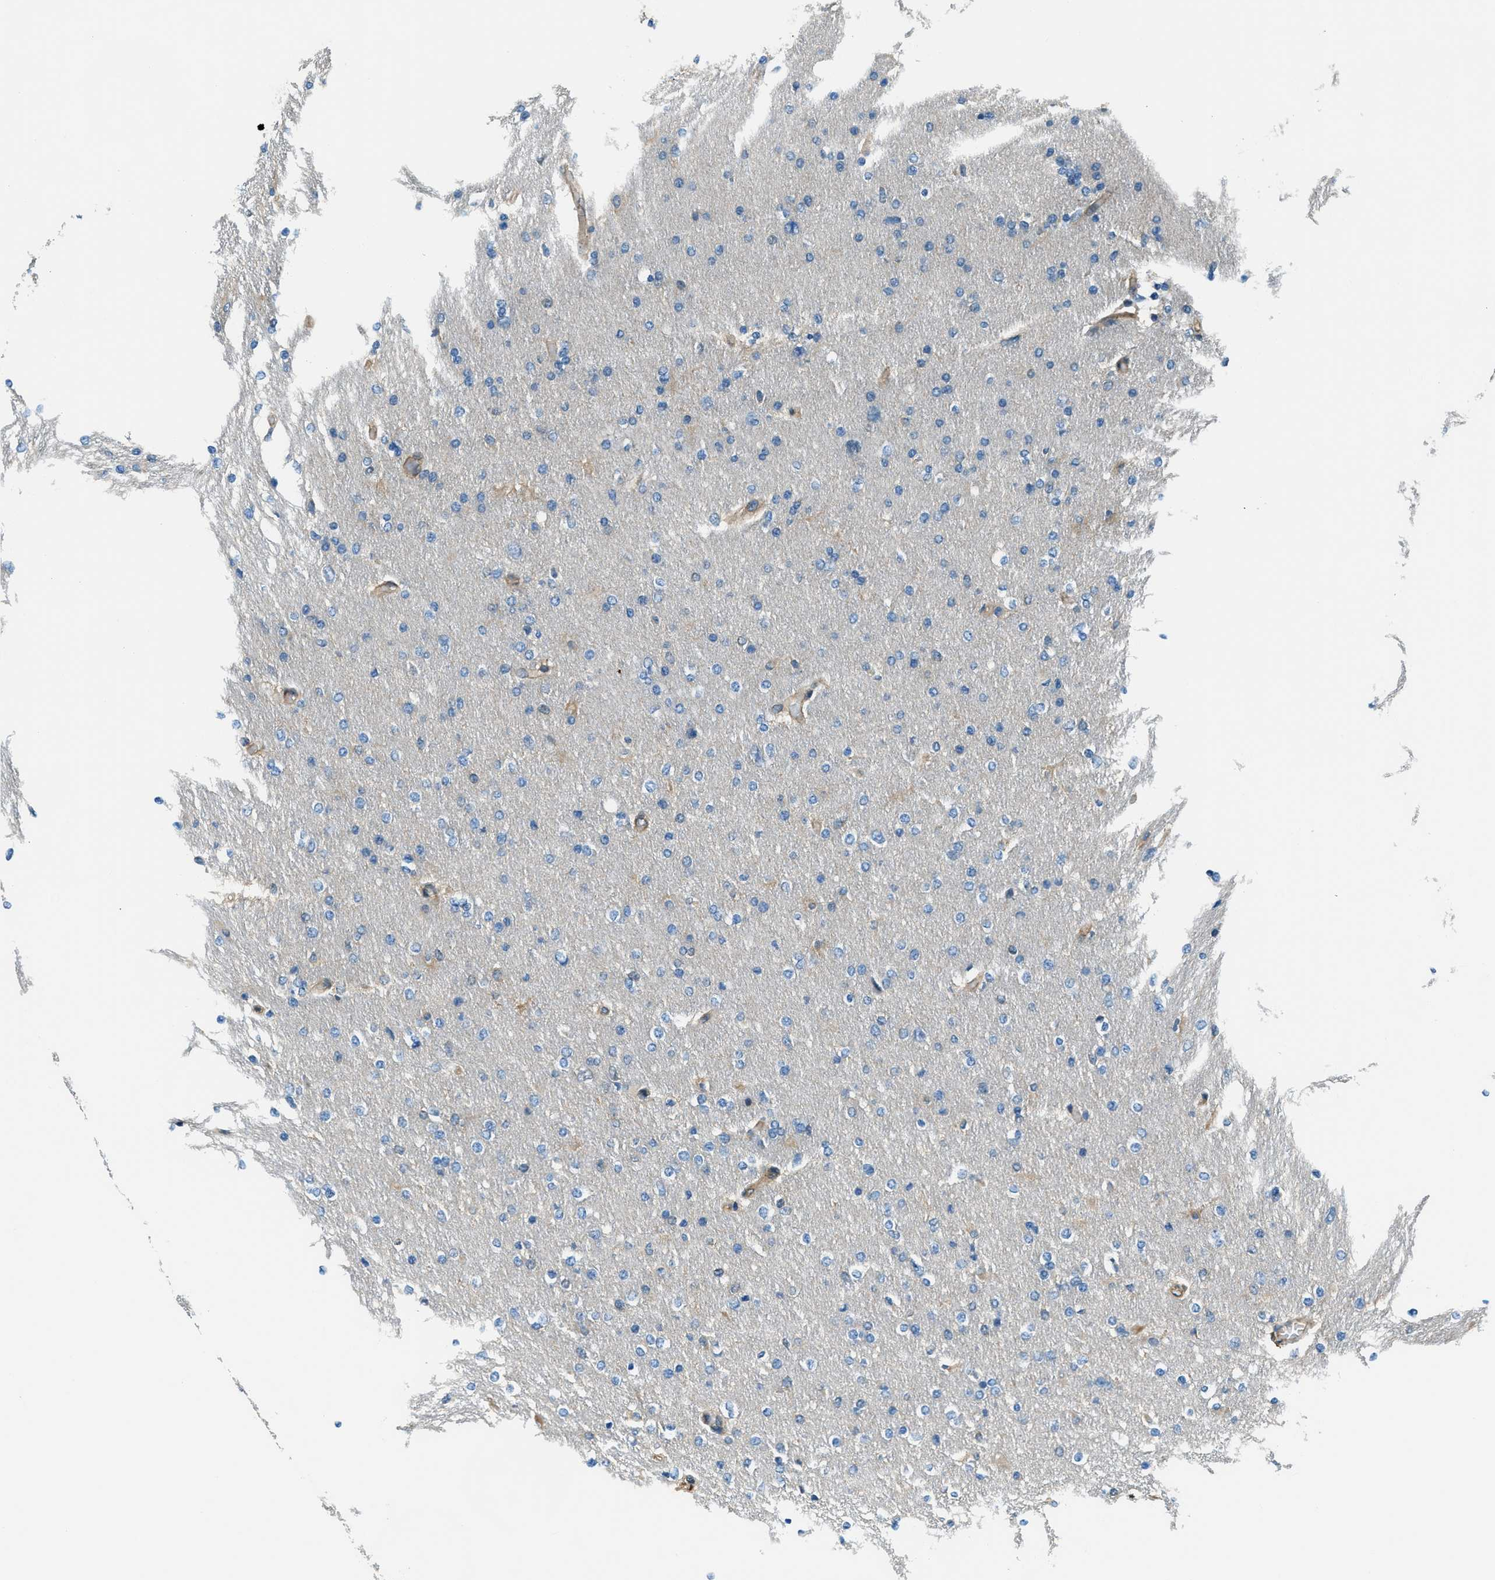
{"staining": {"intensity": "weak", "quantity": "<25%", "location": "cytoplasmic/membranous"}, "tissue": "glioma", "cell_type": "Tumor cells", "image_type": "cancer", "snomed": [{"axis": "morphology", "description": "Glioma, malignant, High grade"}, {"axis": "topography", "description": "Cerebral cortex"}], "caption": "Image shows no significant protein positivity in tumor cells of glioma. (Immunohistochemistry (ihc), brightfield microscopy, high magnification).", "gene": "HEBP2", "patient": {"sex": "female", "age": 36}}